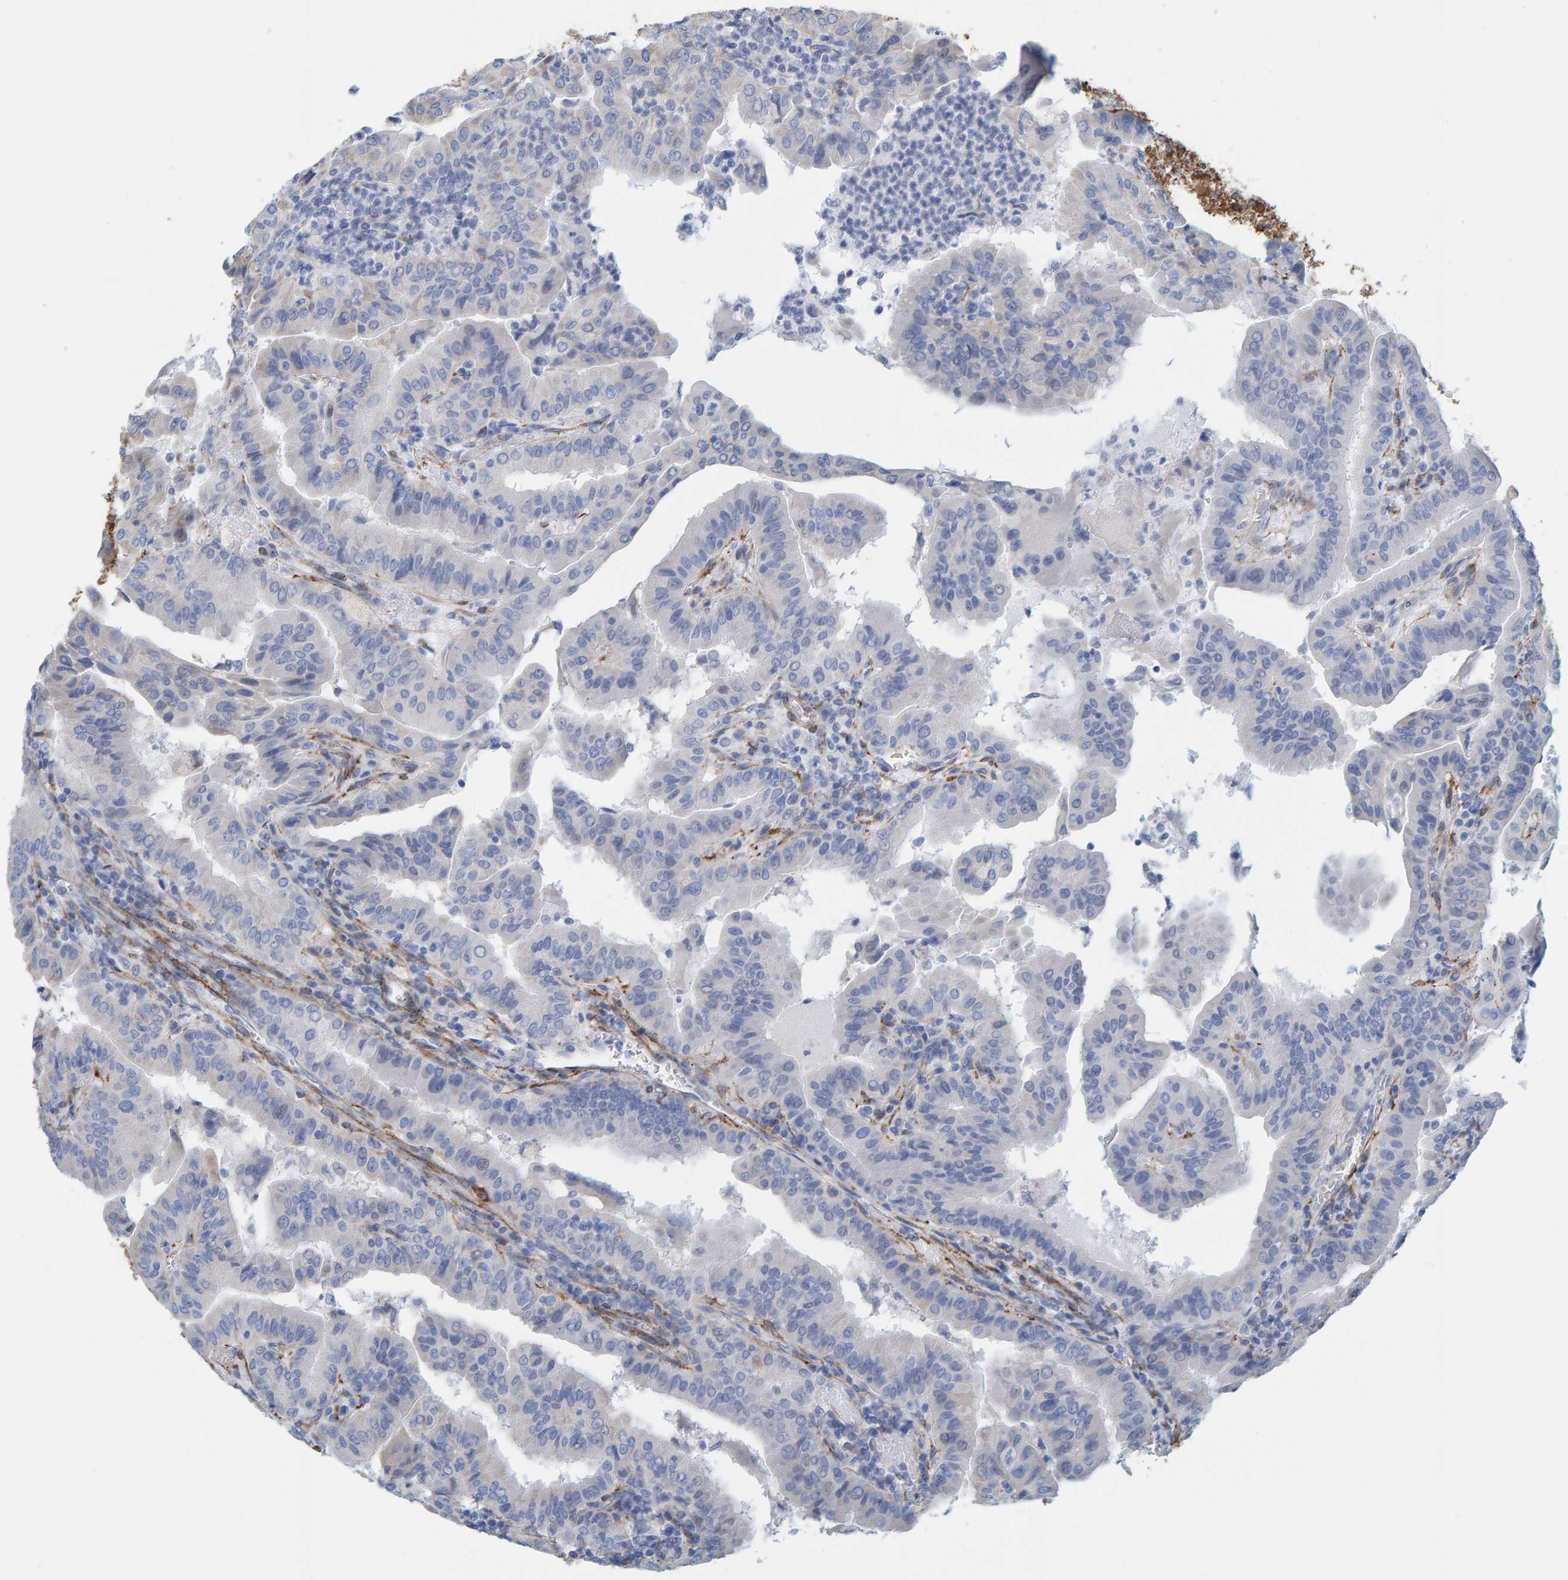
{"staining": {"intensity": "negative", "quantity": "none", "location": "none"}, "tissue": "thyroid cancer", "cell_type": "Tumor cells", "image_type": "cancer", "snomed": [{"axis": "morphology", "description": "Papillary adenocarcinoma, NOS"}, {"axis": "topography", "description": "Thyroid gland"}], "caption": "Thyroid papillary adenocarcinoma was stained to show a protein in brown. There is no significant positivity in tumor cells.", "gene": "MAP1B", "patient": {"sex": "male", "age": 33}}